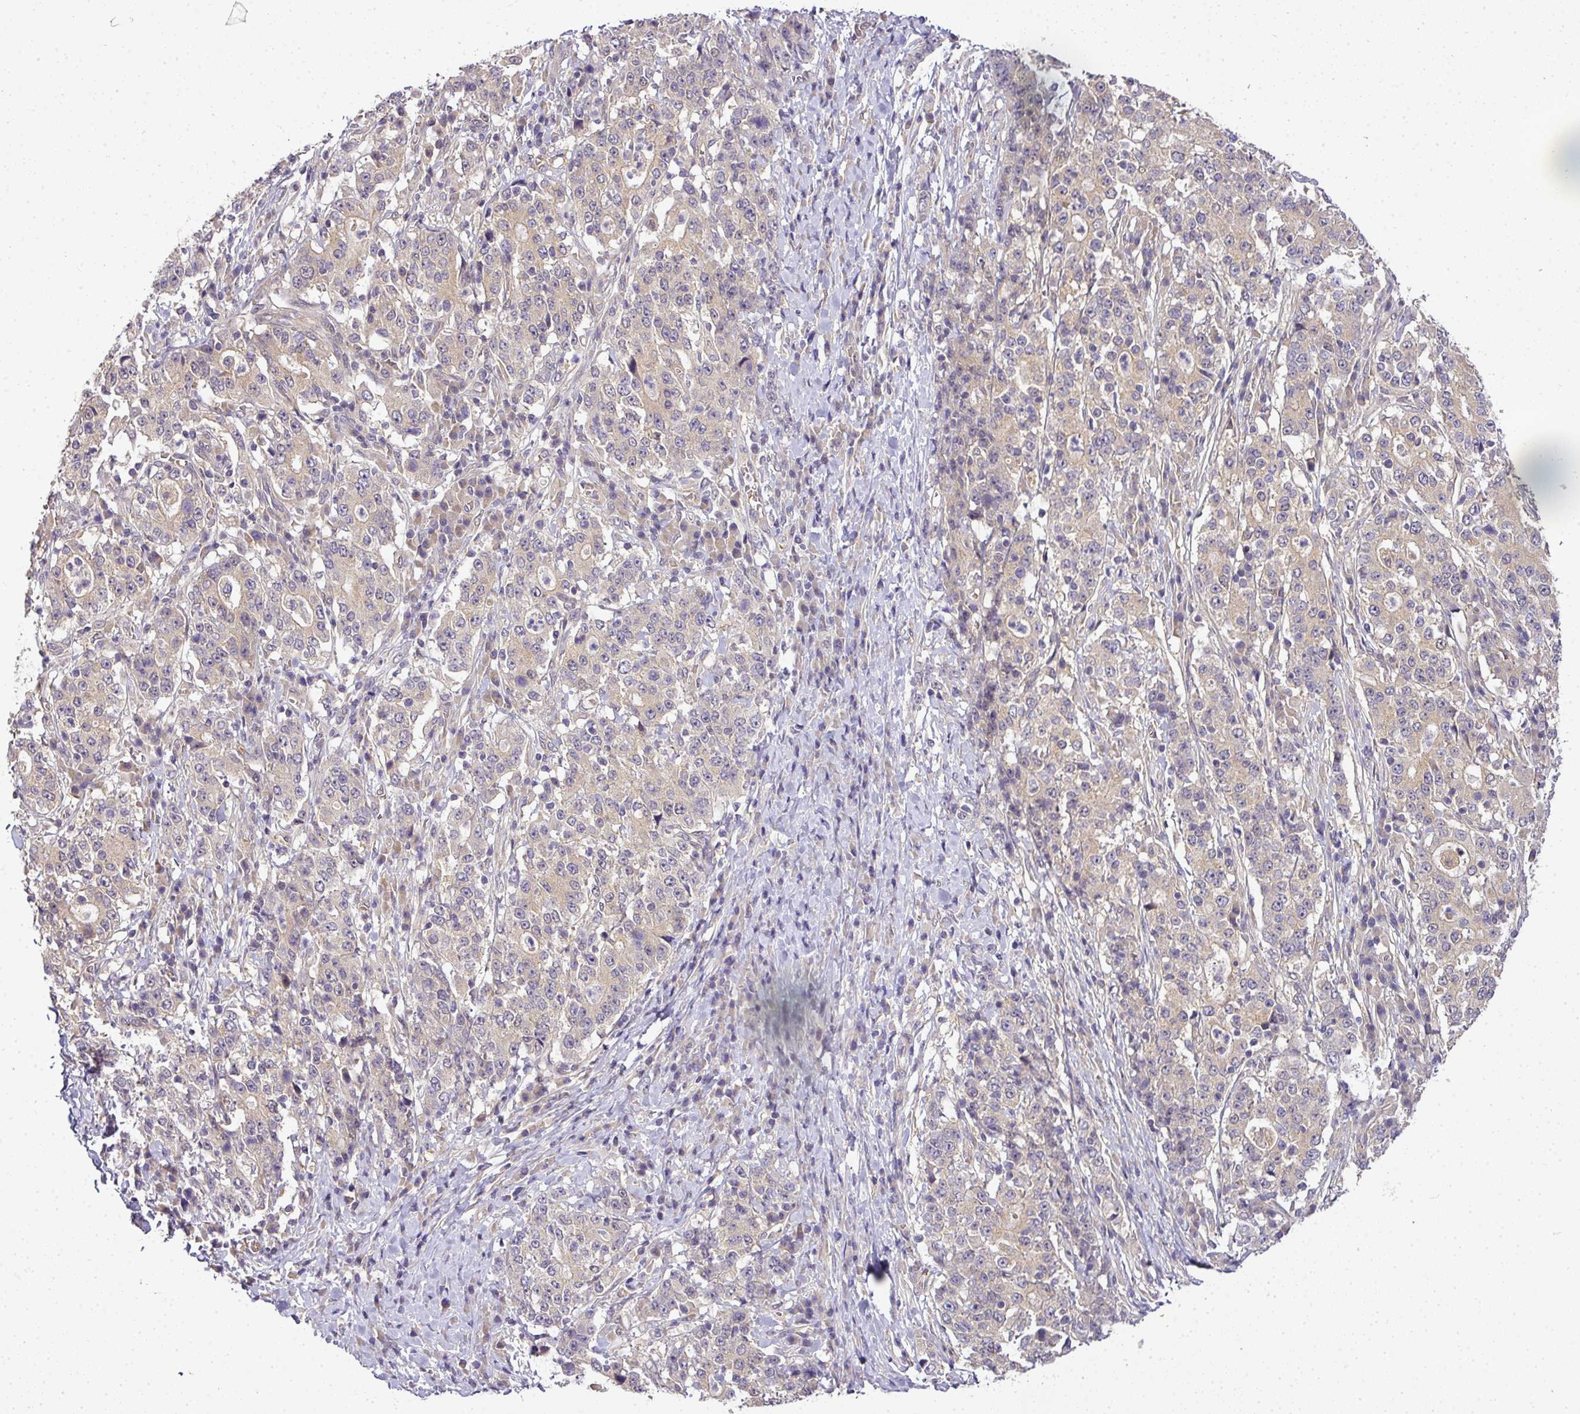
{"staining": {"intensity": "weak", "quantity": ">75%", "location": "cytoplasmic/membranous"}, "tissue": "stomach cancer", "cell_type": "Tumor cells", "image_type": "cancer", "snomed": [{"axis": "morphology", "description": "Normal tissue, NOS"}, {"axis": "morphology", "description": "Adenocarcinoma, NOS"}, {"axis": "topography", "description": "Stomach, upper"}, {"axis": "topography", "description": "Stomach"}], "caption": "Protein staining of stomach adenocarcinoma tissue demonstrates weak cytoplasmic/membranous staining in about >75% of tumor cells.", "gene": "ADH5", "patient": {"sex": "male", "age": 59}}